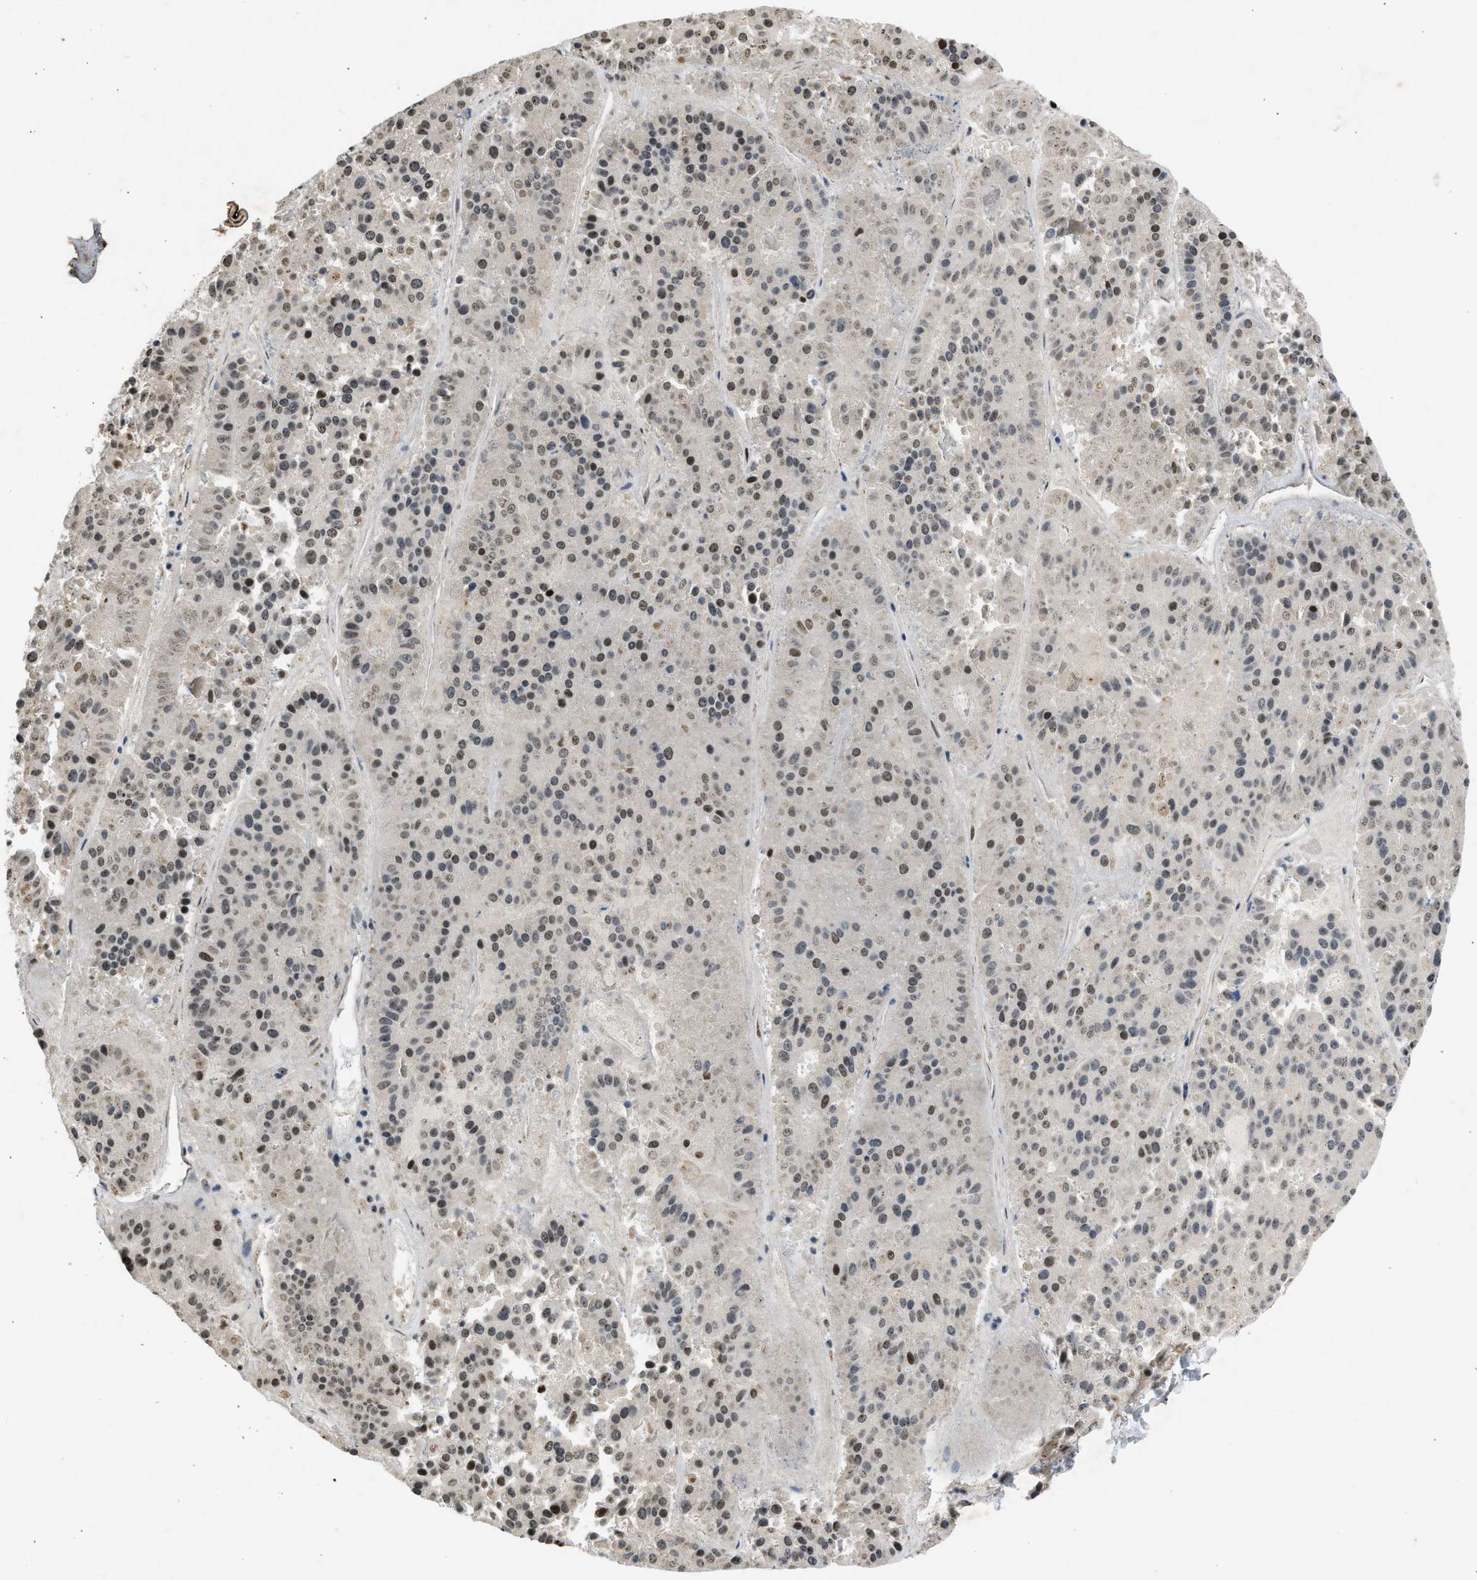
{"staining": {"intensity": "moderate", "quantity": "25%-75%", "location": "nuclear"}, "tissue": "pancreatic cancer", "cell_type": "Tumor cells", "image_type": "cancer", "snomed": [{"axis": "morphology", "description": "Adenocarcinoma, NOS"}, {"axis": "topography", "description": "Pancreas"}], "caption": "Protein staining reveals moderate nuclear positivity in approximately 25%-75% of tumor cells in pancreatic adenocarcinoma.", "gene": "TFDP2", "patient": {"sex": "male", "age": 50}}